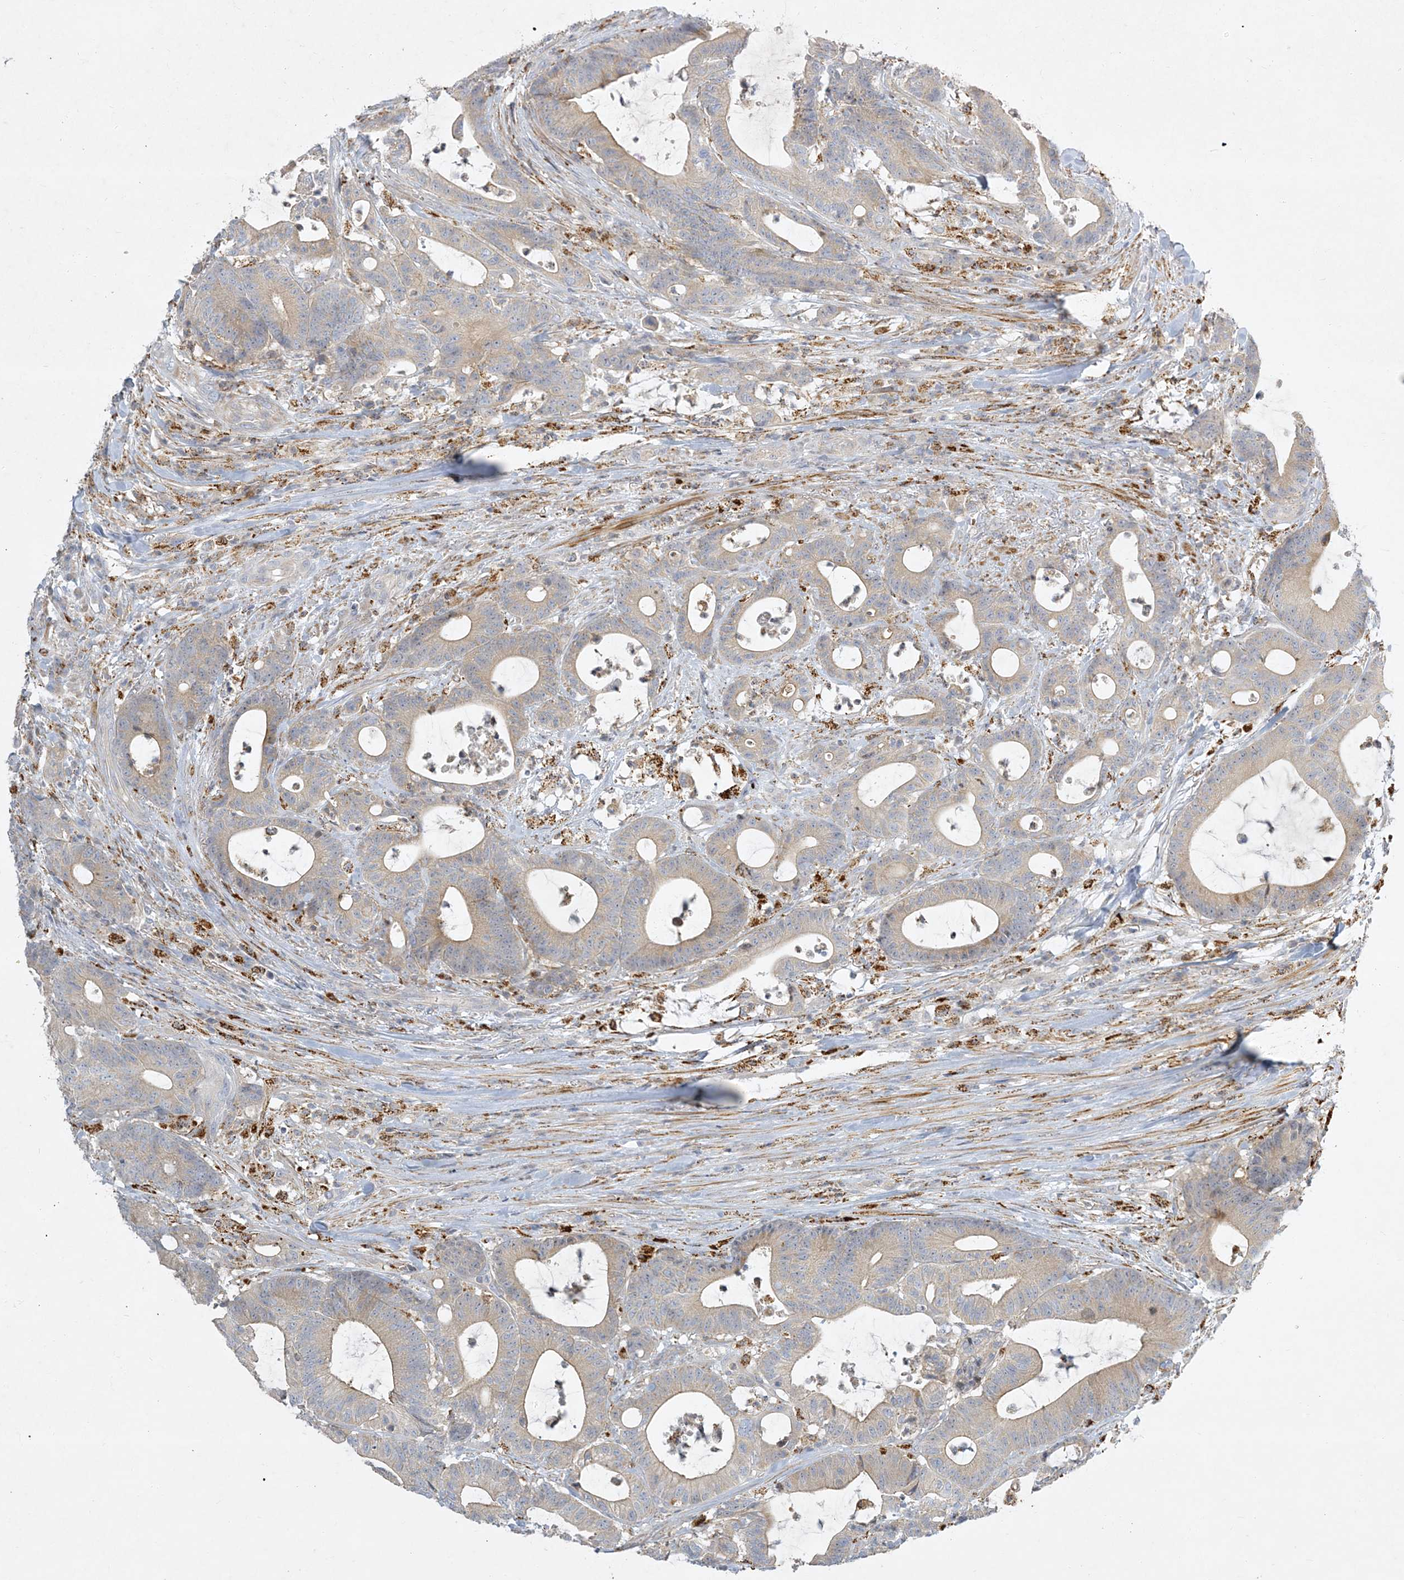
{"staining": {"intensity": "weak", "quantity": "25%-75%", "location": "cytoplasmic/membranous"}, "tissue": "colorectal cancer", "cell_type": "Tumor cells", "image_type": "cancer", "snomed": [{"axis": "morphology", "description": "Adenocarcinoma, NOS"}, {"axis": "topography", "description": "Colon"}], "caption": "High-power microscopy captured an immunohistochemistry photomicrograph of colorectal adenocarcinoma, revealing weak cytoplasmic/membranous staining in approximately 25%-75% of tumor cells.", "gene": "LTN1", "patient": {"sex": "female", "age": 84}}